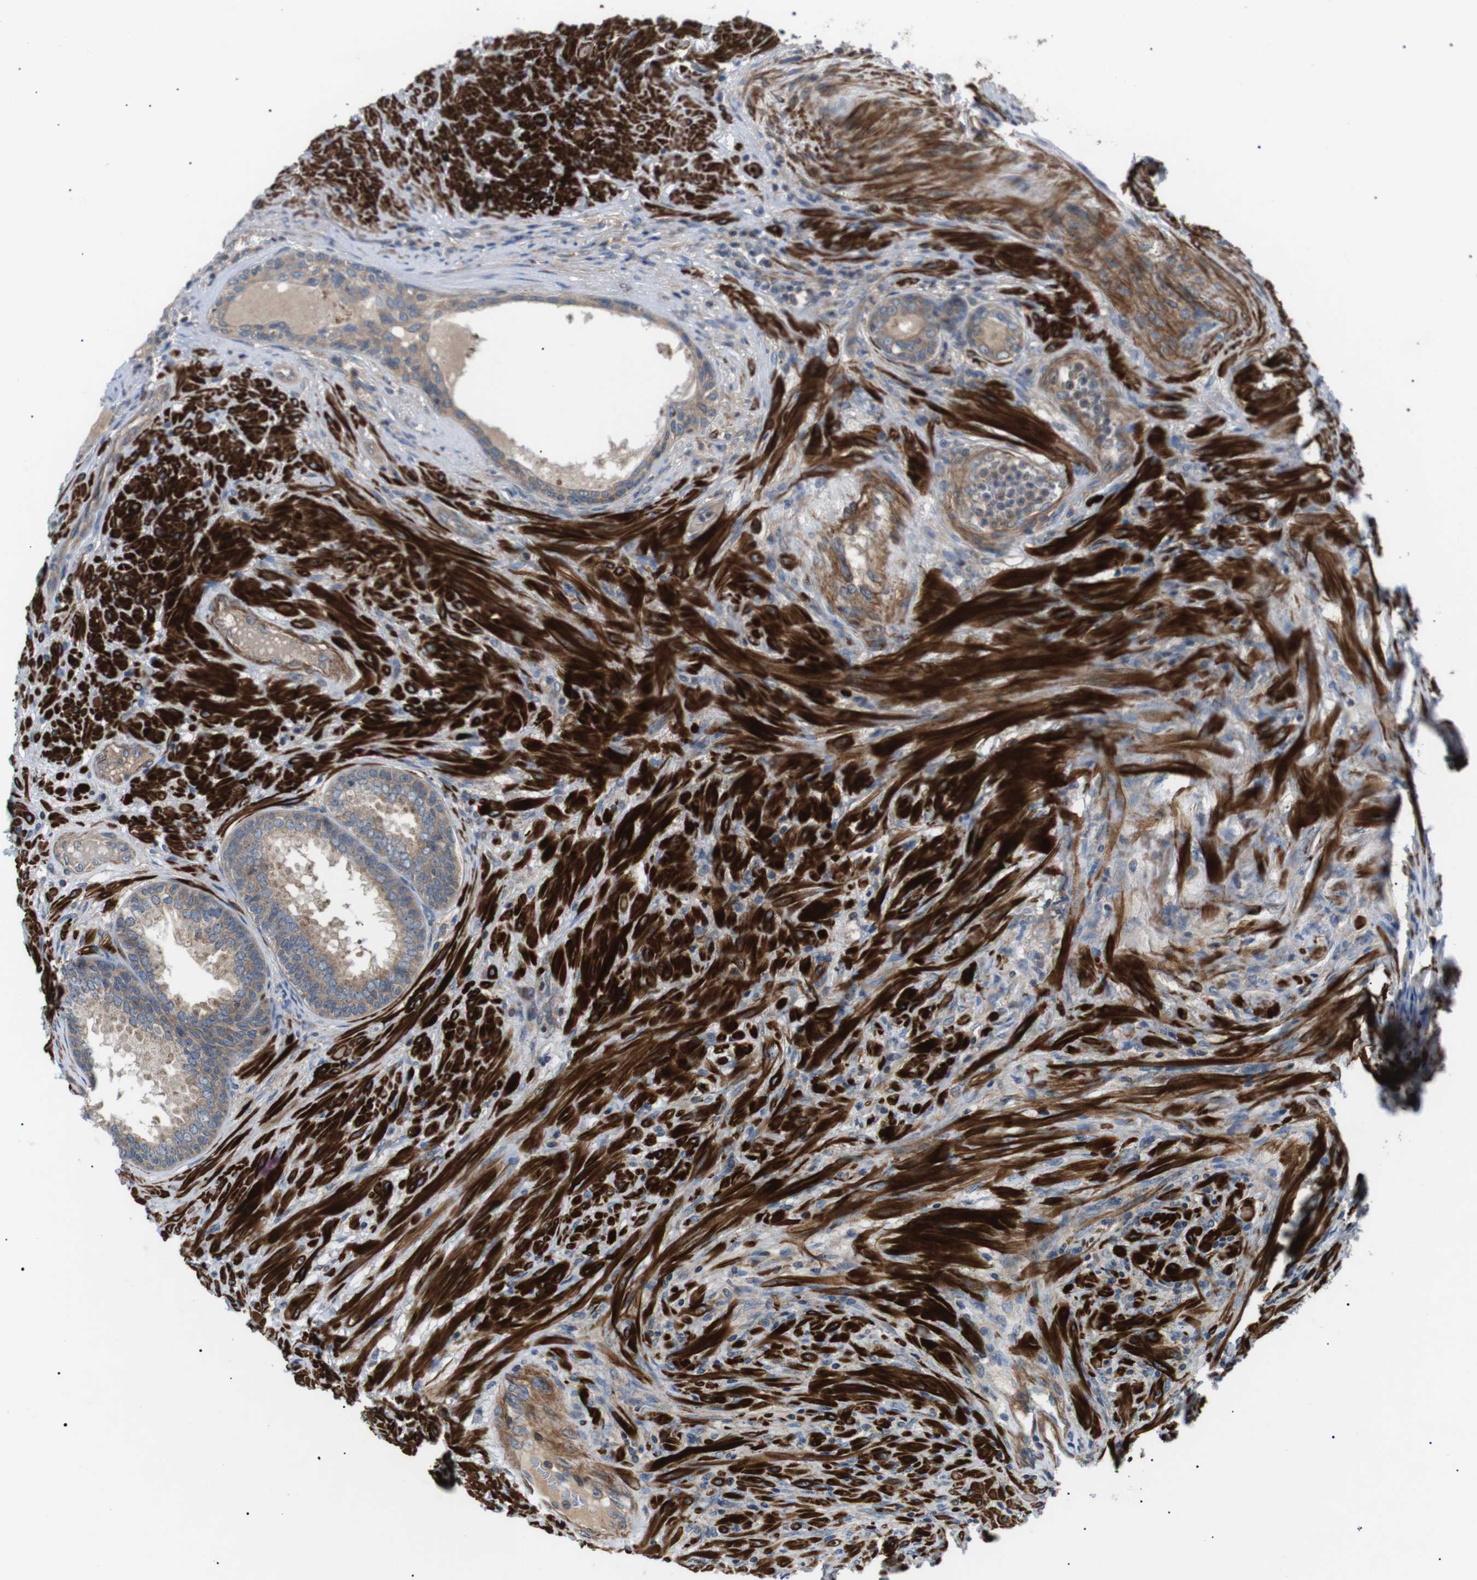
{"staining": {"intensity": "weak", "quantity": ">75%", "location": "cytoplasmic/membranous"}, "tissue": "prostate", "cell_type": "Glandular cells", "image_type": "normal", "snomed": [{"axis": "morphology", "description": "Normal tissue, NOS"}, {"axis": "topography", "description": "Prostate"}], "caption": "Benign prostate shows weak cytoplasmic/membranous positivity in about >75% of glandular cells.", "gene": "DIPK1A", "patient": {"sex": "male", "age": 76}}